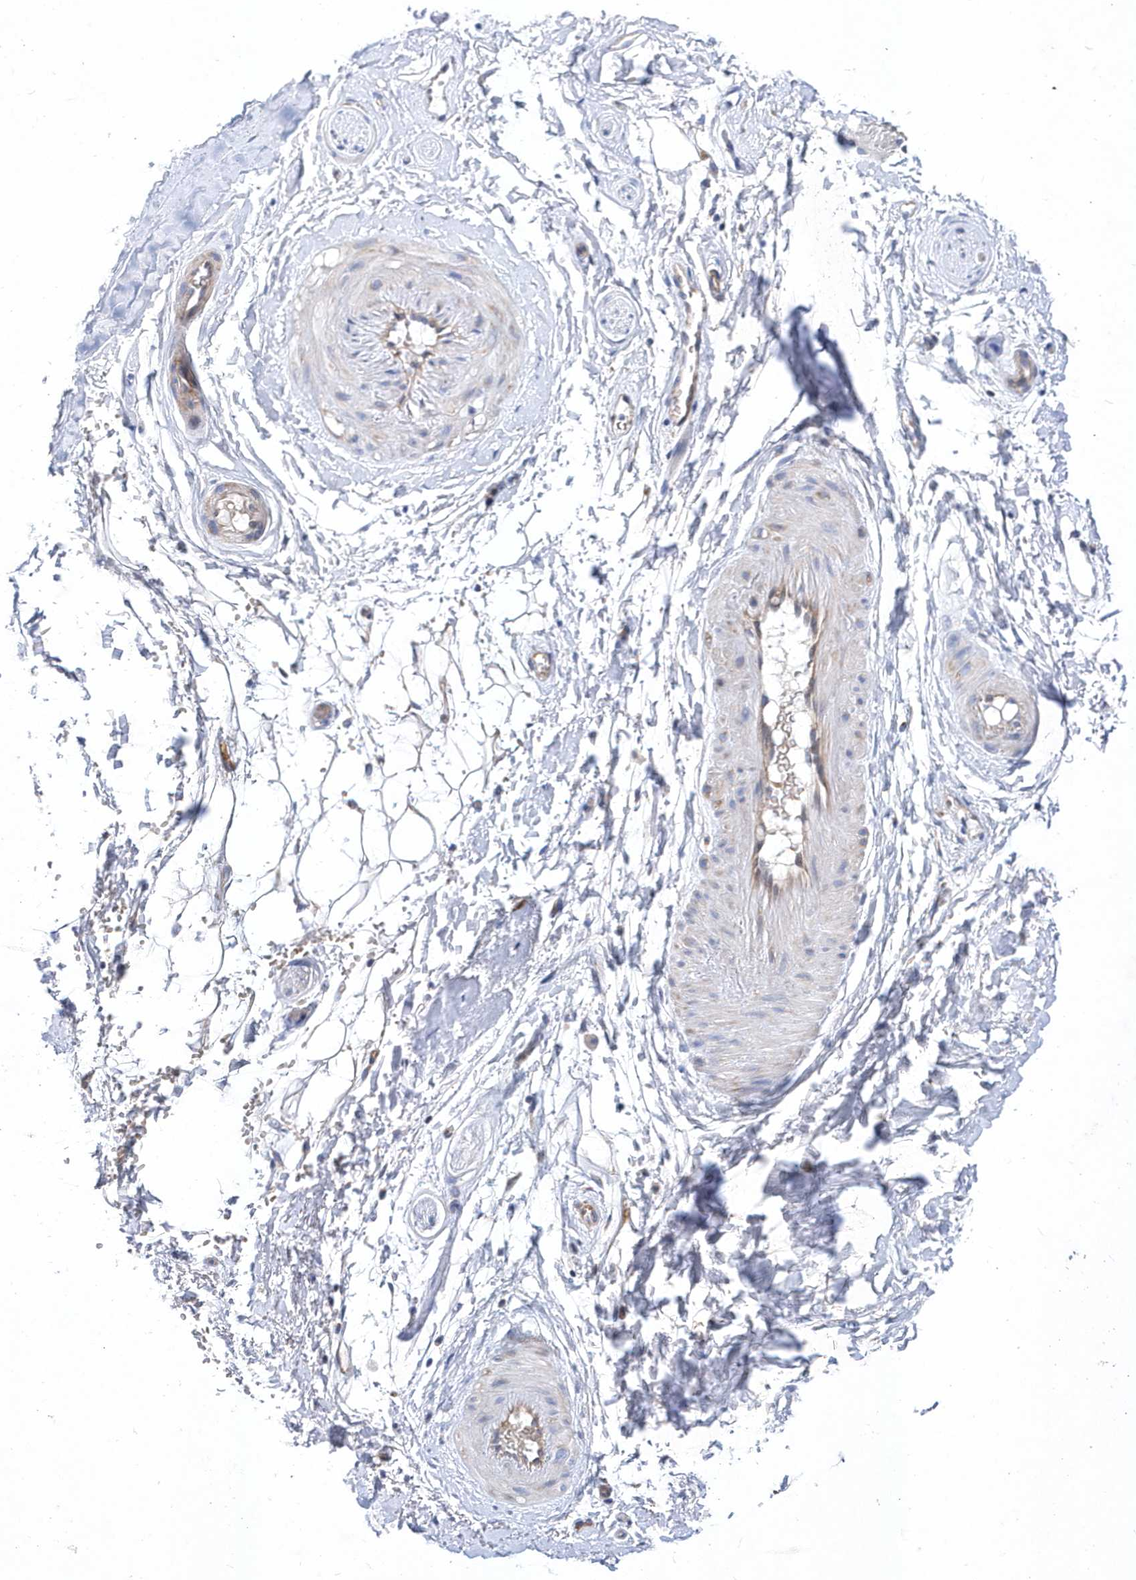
{"staining": {"intensity": "negative", "quantity": "none", "location": "none"}, "tissue": "adipose tissue", "cell_type": "Adipocytes", "image_type": "normal", "snomed": [{"axis": "morphology", "description": "Normal tissue, NOS"}, {"axis": "morphology", "description": "Basal cell carcinoma"}, {"axis": "topography", "description": "Skin"}], "caption": "DAB (3,3'-diaminobenzidine) immunohistochemical staining of normal human adipose tissue shows no significant expression in adipocytes.", "gene": "JKAMP", "patient": {"sex": "female", "age": 89}}